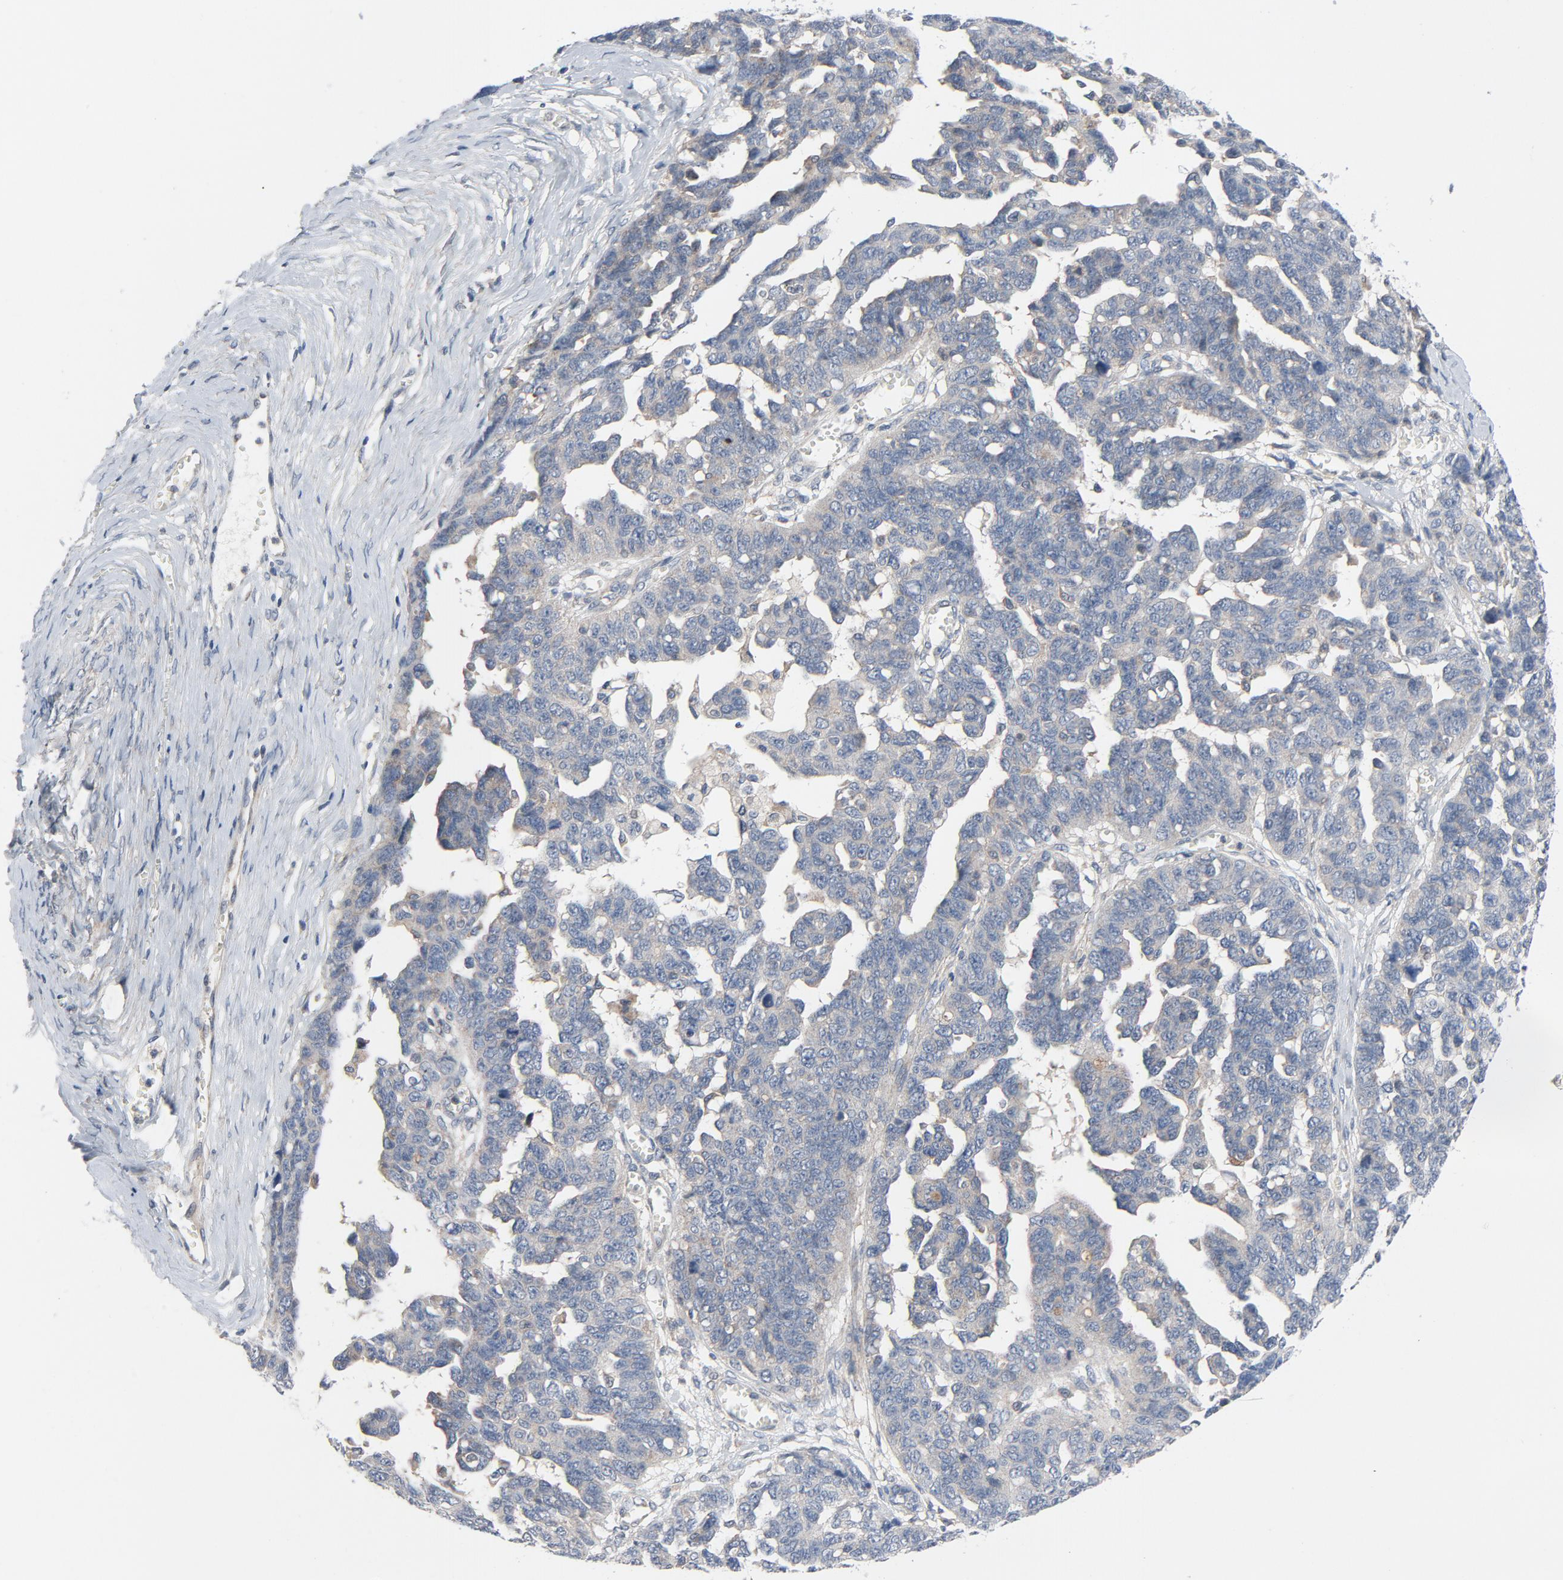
{"staining": {"intensity": "weak", "quantity": ">75%", "location": "cytoplasmic/membranous"}, "tissue": "ovarian cancer", "cell_type": "Tumor cells", "image_type": "cancer", "snomed": [{"axis": "morphology", "description": "Cystadenocarcinoma, serous, NOS"}, {"axis": "topography", "description": "Ovary"}], "caption": "DAB (3,3'-diaminobenzidine) immunohistochemical staining of serous cystadenocarcinoma (ovarian) shows weak cytoplasmic/membranous protein expression in about >75% of tumor cells.", "gene": "TSG101", "patient": {"sex": "female", "age": 69}}